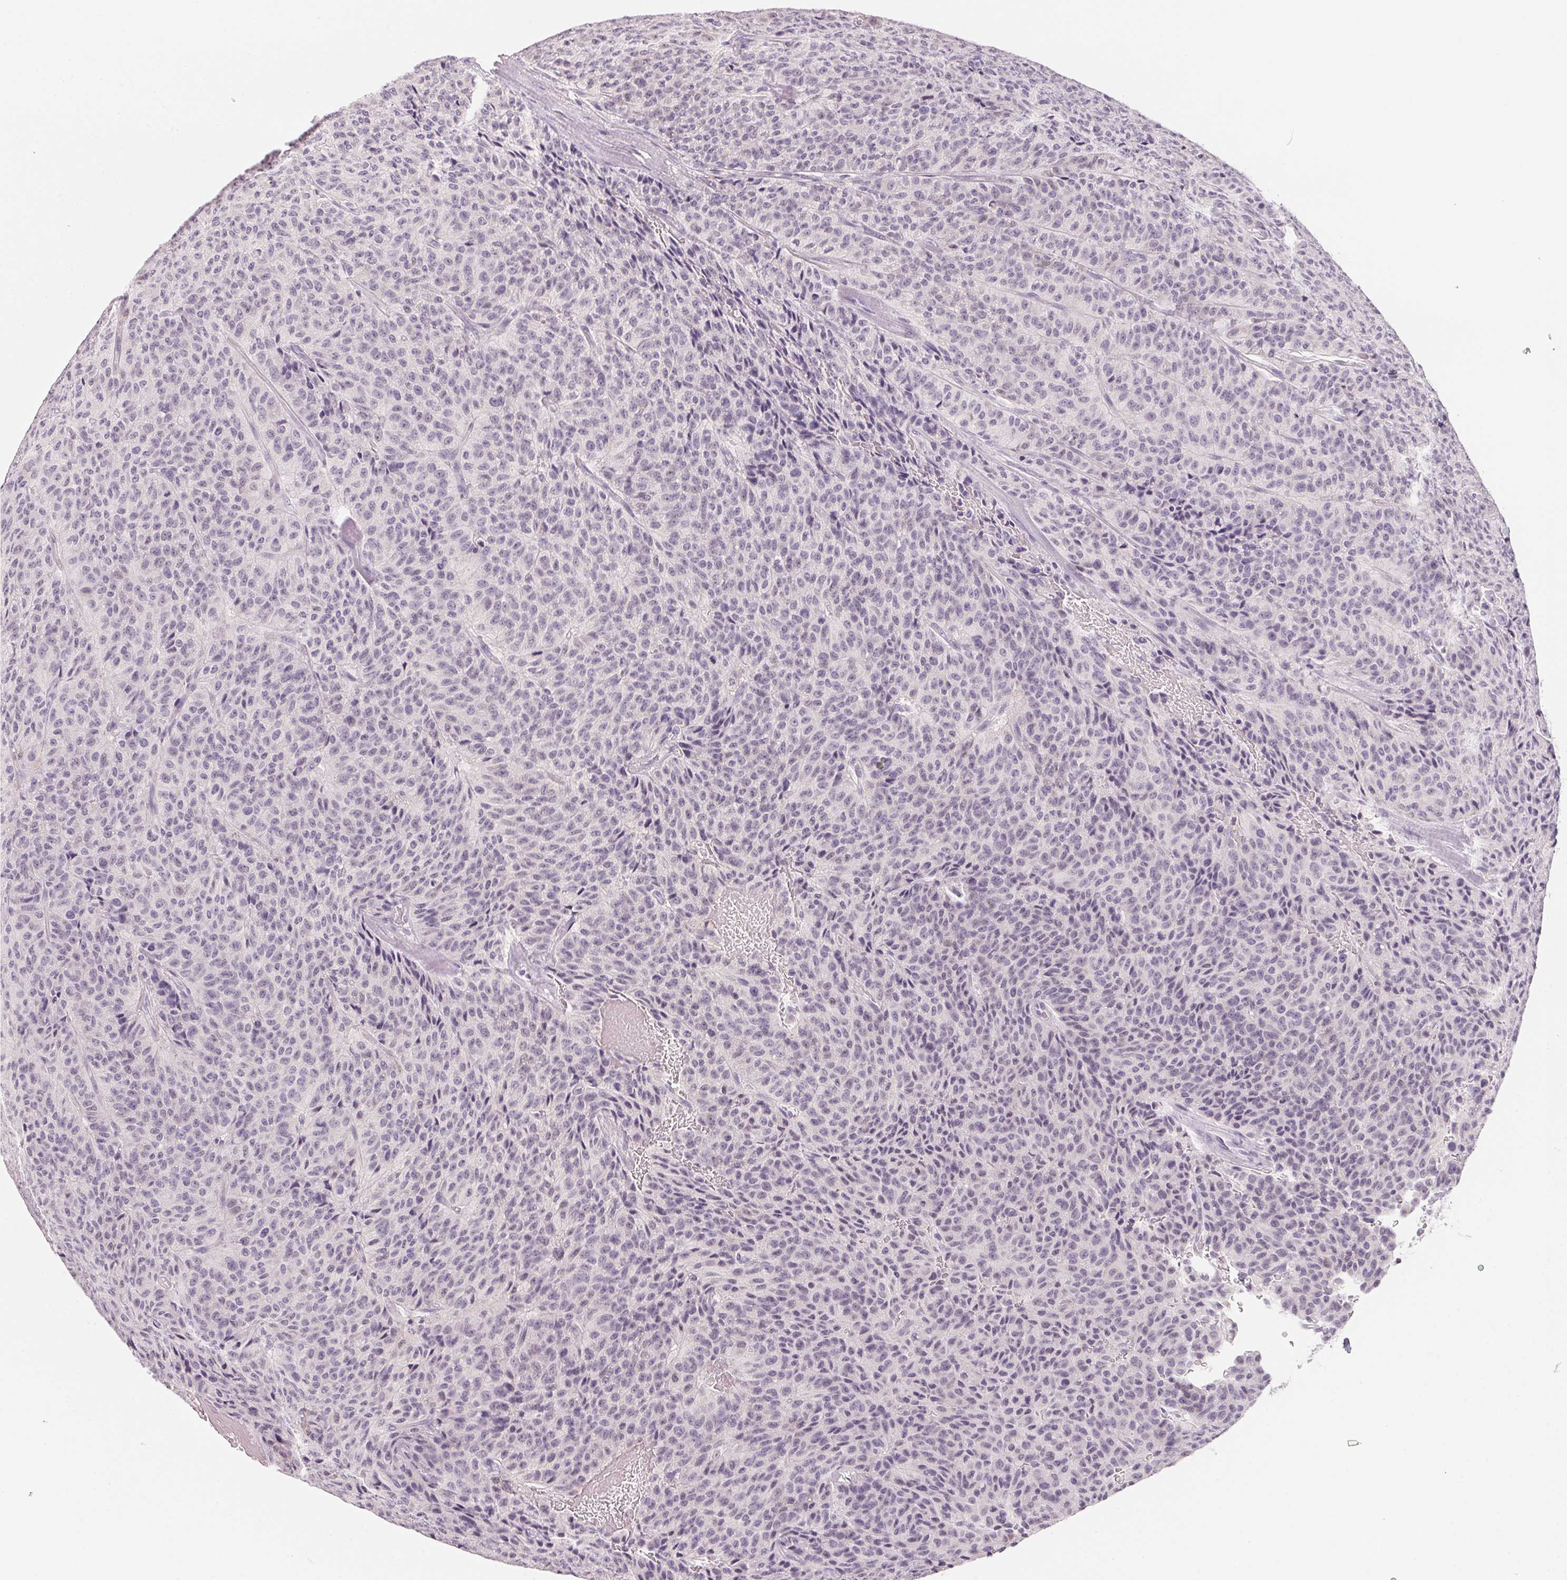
{"staining": {"intensity": "negative", "quantity": "none", "location": "none"}, "tissue": "carcinoid", "cell_type": "Tumor cells", "image_type": "cancer", "snomed": [{"axis": "morphology", "description": "Carcinoid, malignant, NOS"}, {"axis": "topography", "description": "Lung"}], "caption": "Human carcinoid (malignant) stained for a protein using immunohistochemistry (IHC) exhibits no positivity in tumor cells.", "gene": "CFAP276", "patient": {"sex": "male", "age": 71}}